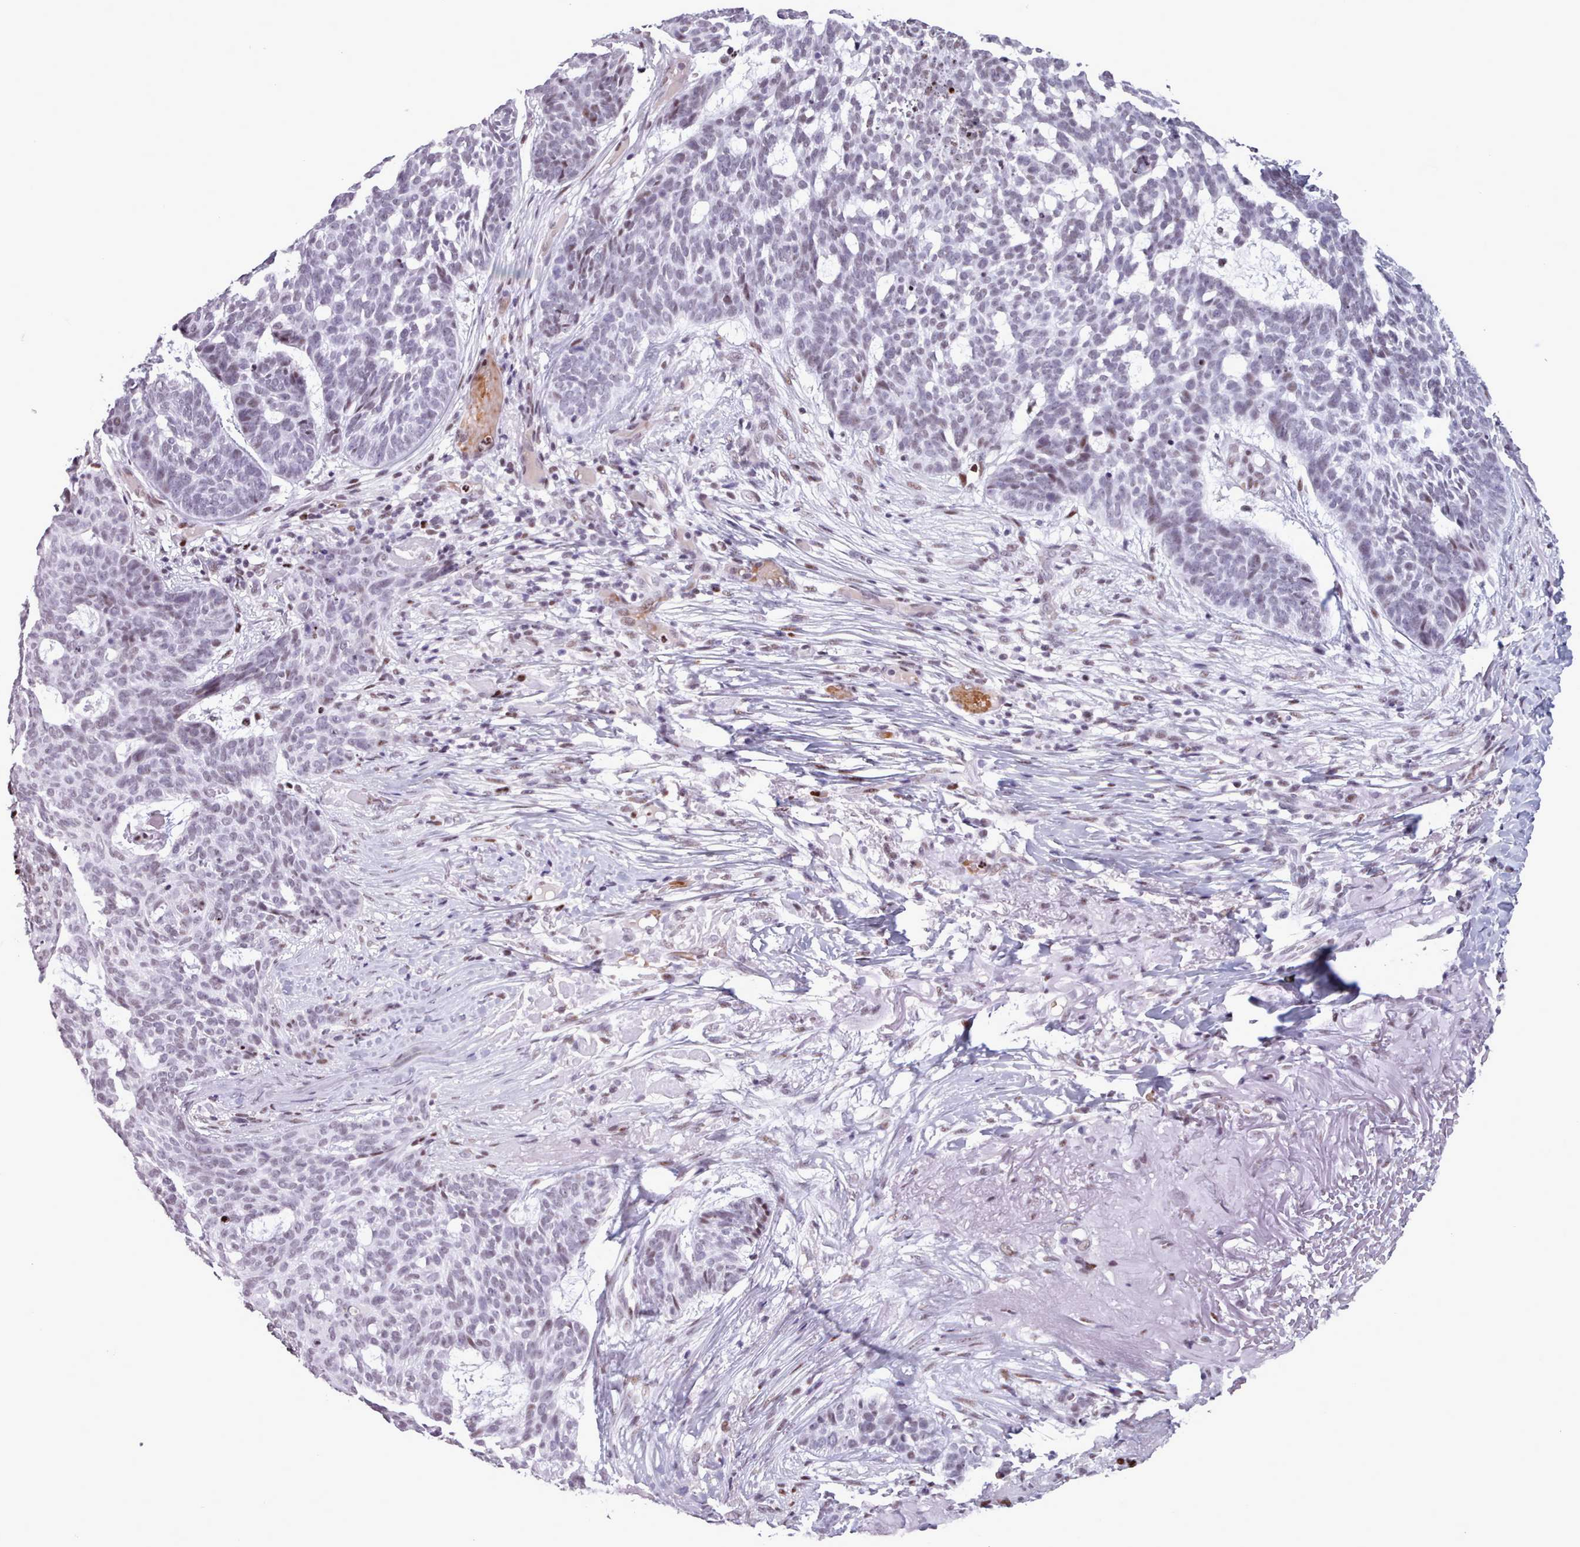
{"staining": {"intensity": "weak", "quantity": "<25%", "location": "nuclear"}, "tissue": "skin cancer", "cell_type": "Tumor cells", "image_type": "cancer", "snomed": [{"axis": "morphology", "description": "Basal cell carcinoma"}, {"axis": "topography", "description": "Skin"}], "caption": "High magnification brightfield microscopy of skin cancer stained with DAB (3,3'-diaminobenzidine) (brown) and counterstained with hematoxylin (blue): tumor cells show no significant staining.", "gene": "SRSF4", "patient": {"sex": "female", "age": 89}}